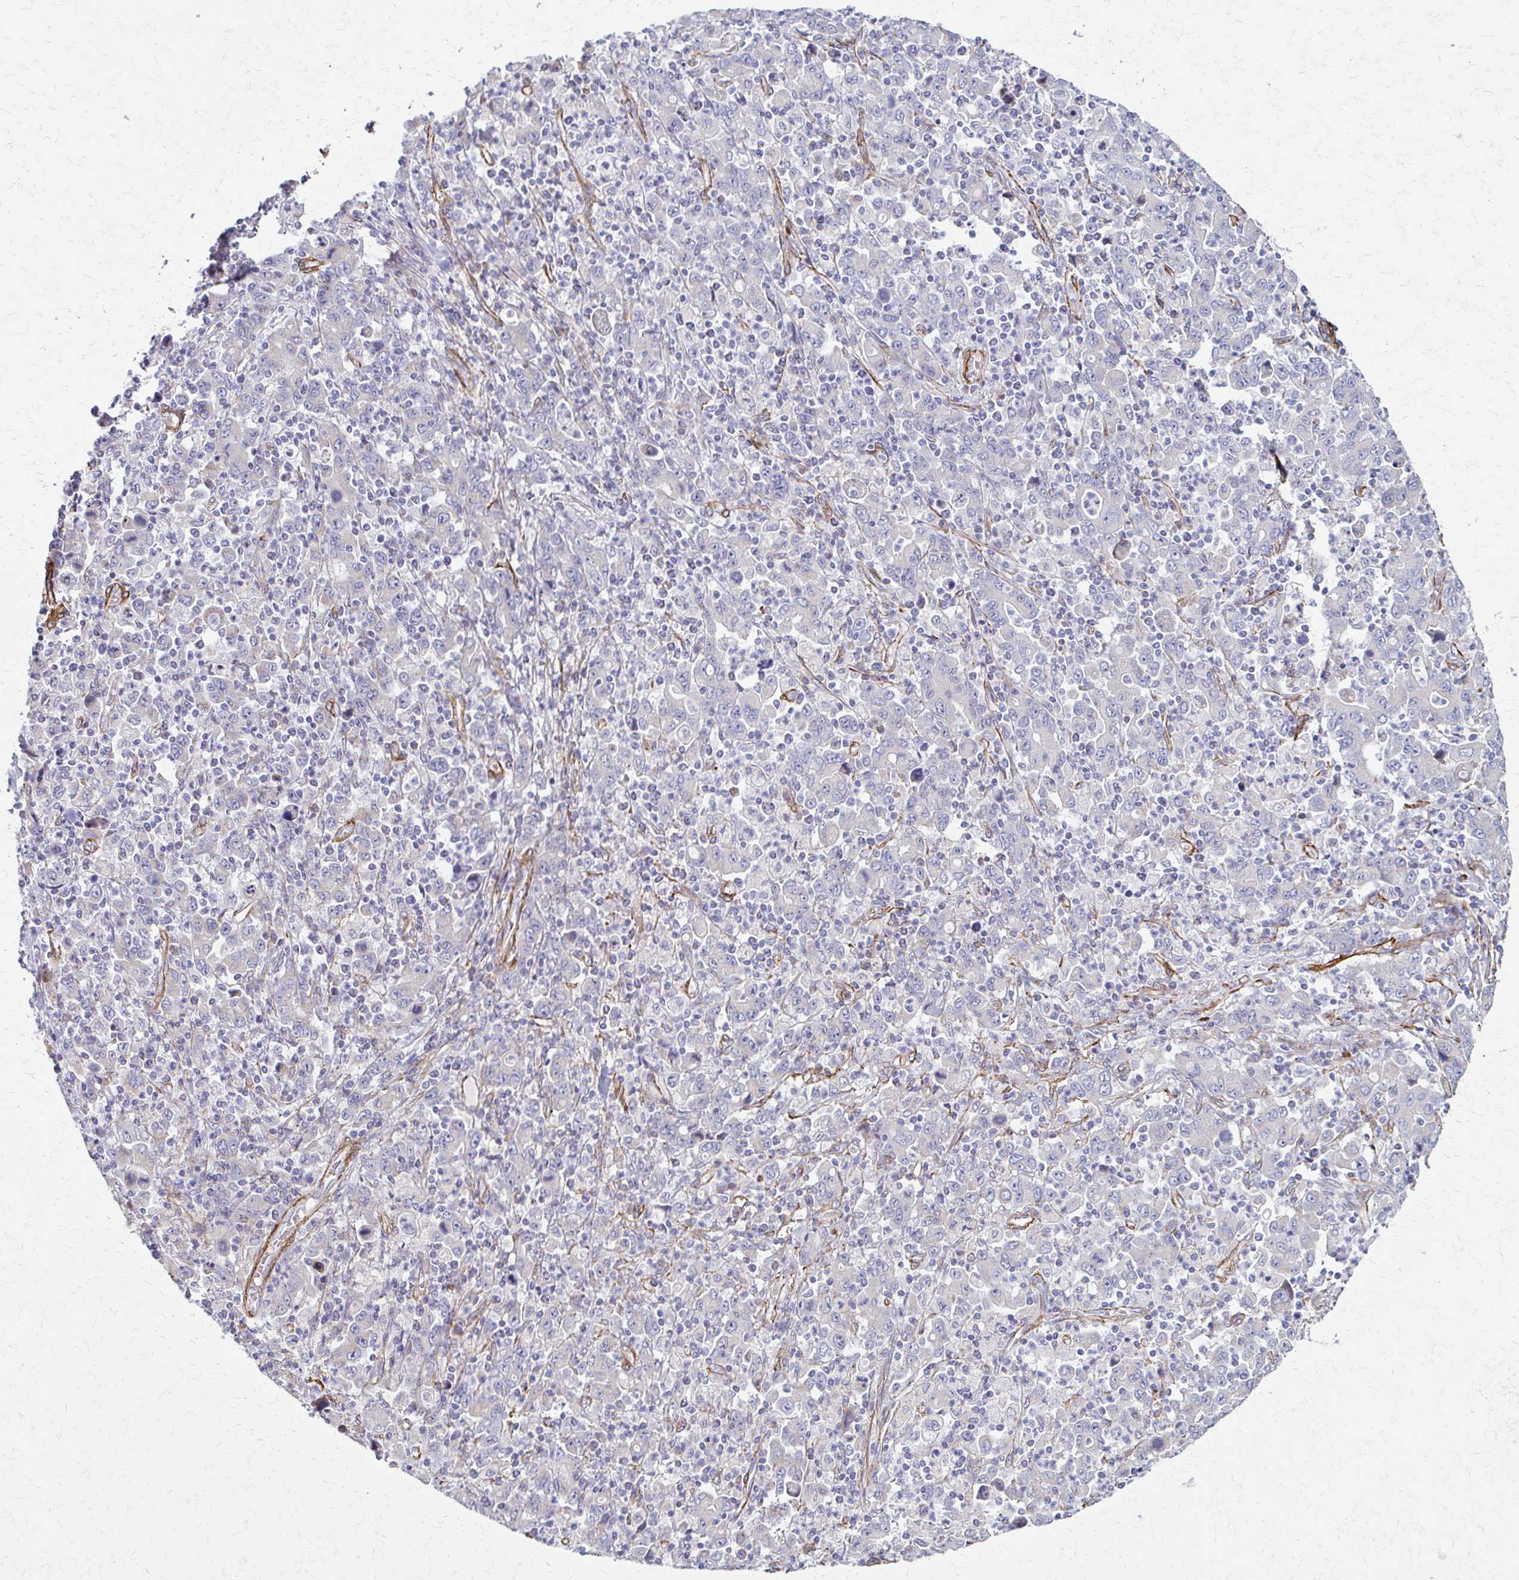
{"staining": {"intensity": "negative", "quantity": "none", "location": "none"}, "tissue": "stomach cancer", "cell_type": "Tumor cells", "image_type": "cancer", "snomed": [{"axis": "morphology", "description": "Adenocarcinoma, NOS"}, {"axis": "topography", "description": "Stomach, upper"}], "caption": "Immunohistochemical staining of stomach cancer shows no significant staining in tumor cells.", "gene": "TIMMDC1", "patient": {"sex": "male", "age": 69}}